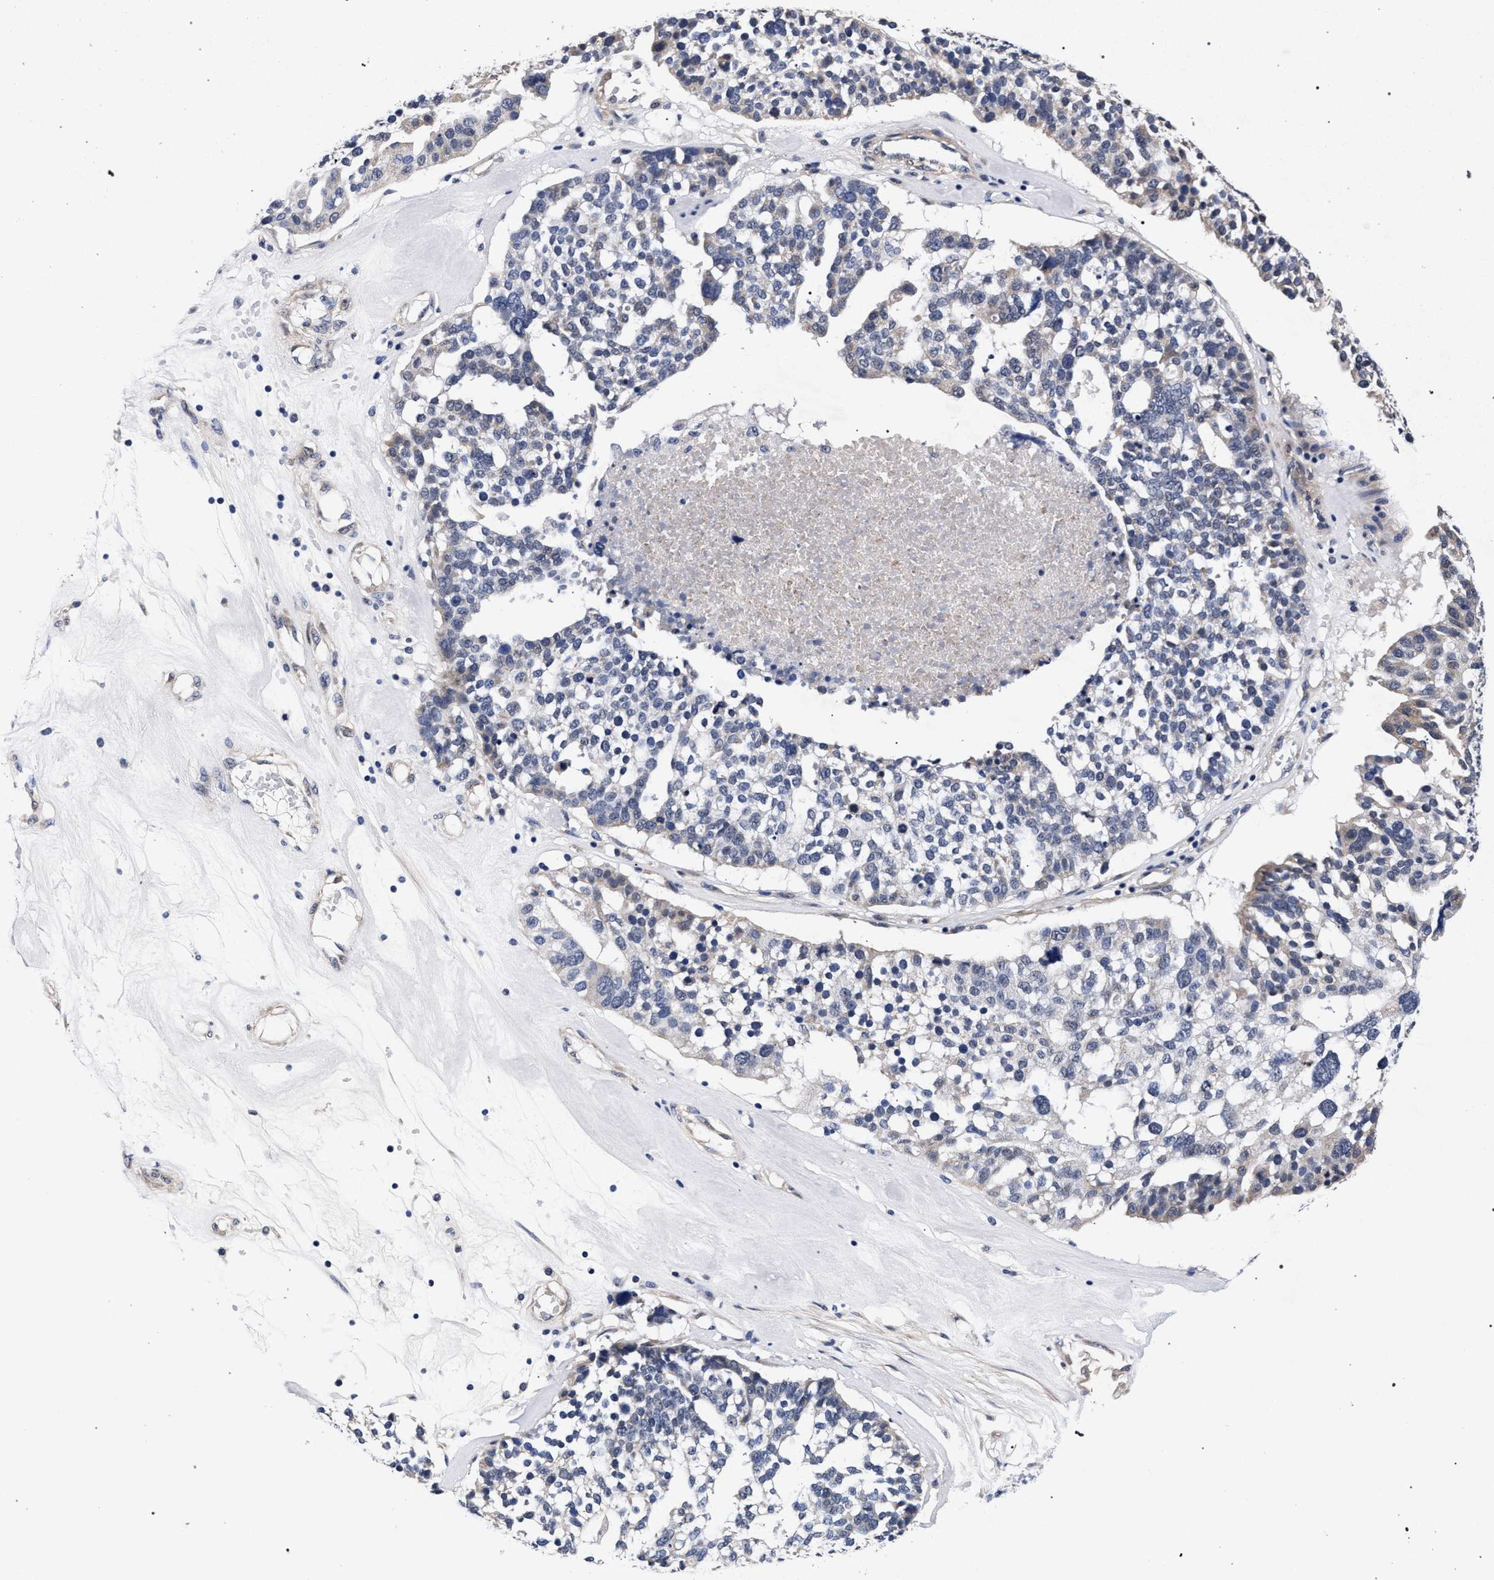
{"staining": {"intensity": "negative", "quantity": "none", "location": "none"}, "tissue": "ovarian cancer", "cell_type": "Tumor cells", "image_type": "cancer", "snomed": [{"axis": "morphology", "description": "Cystadenocarcinoma, serous, NOS"}, {"axis": "topography", "description": "Ovary"}], "caption": "Immunohistochemistry (IHC) photomicrograph of ovarian cancer stained for a protein (brown), which shows no expression in tumor cells.", "gene": "CFAP95", "patient": {"sex": "female", "age": 59}}